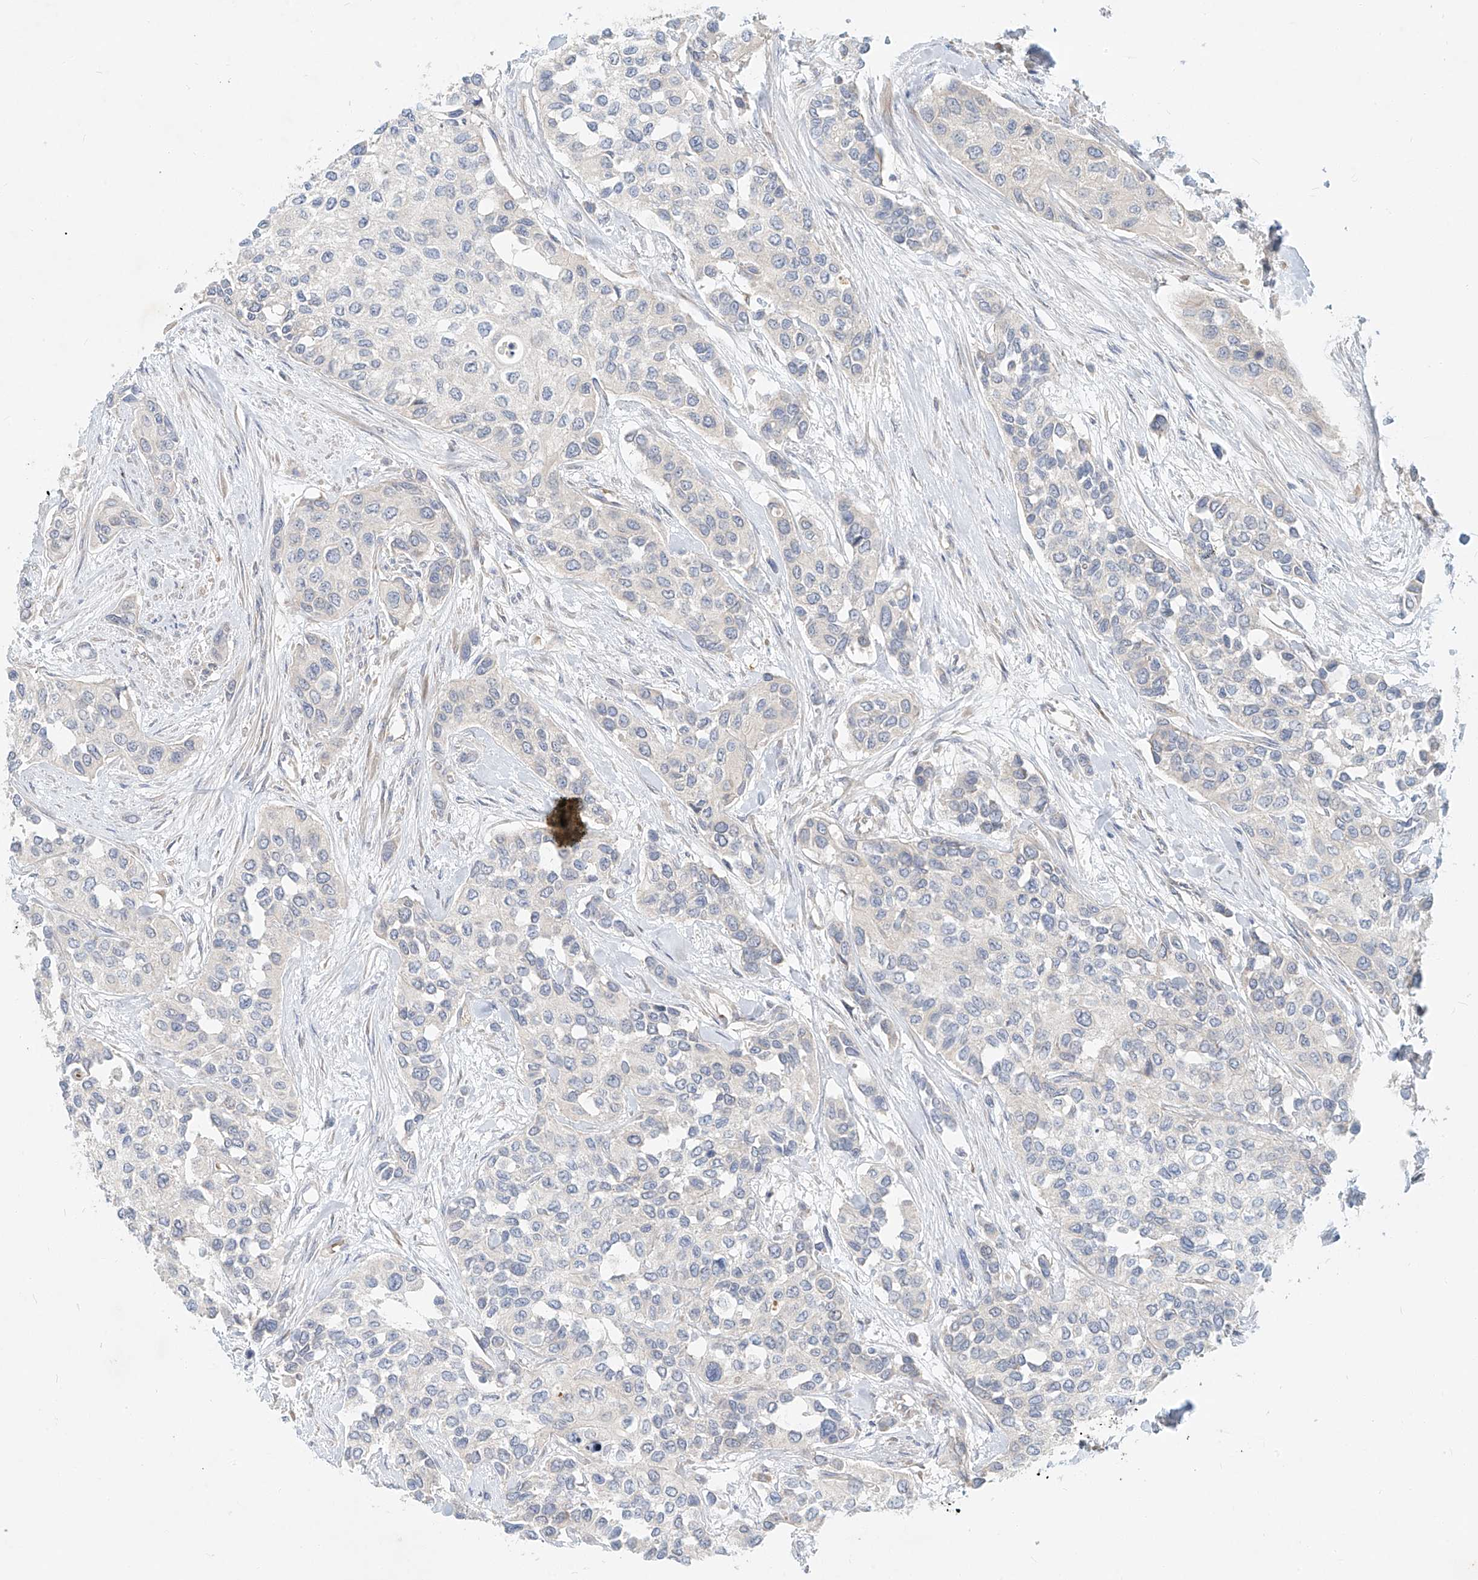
{"staining": {"intensity": "negative", "quantity": "none", "location": "none"}, "tissue": "urothelial cancer", "cell_type": "Tumor cells", "image_type": "cancer", "snomed": [{"axis": "morphology", "description": "Normal tissue, NOS"}, {"axis": "morphology", "description": "Urothelial carcinoma, High grade"}, {"axis": "topography", "description": "Vascular tissue"}, {"axis": "topography", "description": "Urinary bladder"}], "caption": "Immunohistochemistry (IHC) image of human high-grade urothelial carcinoma stained for a protein (brown), which reveals no staining in tumor cells. (Brightfield microscopy of DAB immunohistochemistry at high magnification).", "gene": "SYTL3", "patient": {"sex": "female", "age": 56}}